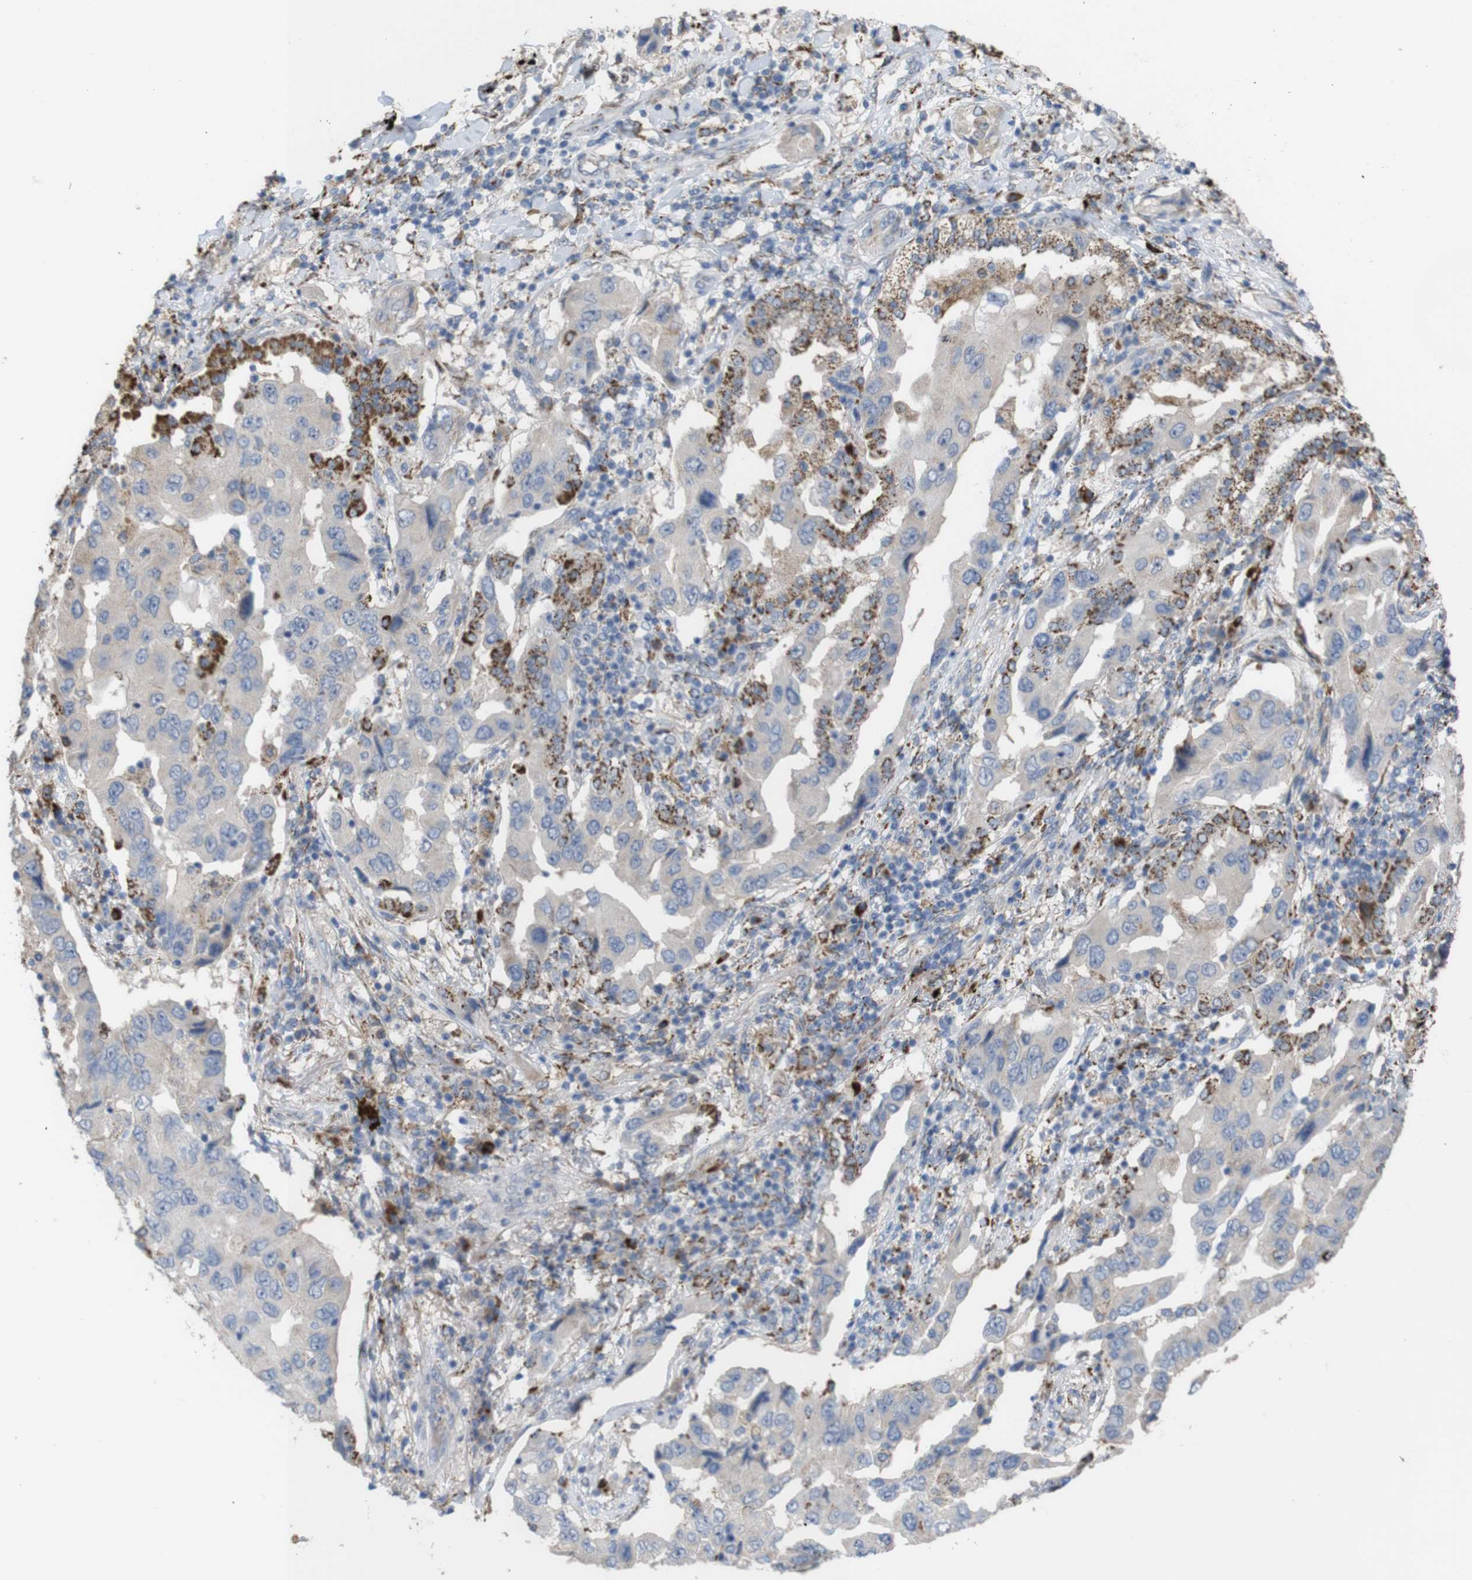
{"staining": {"intensity": "weak", "quantity": ">75%", "location": "cytoplasmic/membranous"}, "tissue": "lung cancer", "cell_type": "Tumor cells", "image_type": "cancer", "snomed": [{"axis": "morphology", "description": "Adenocarcinoma, NOS"}, {"axis": "topography", "description": "Lung"}], "caption": "This is an image of immunohistochemistry (IHC) staining of lung cancer, which shows weak expression in the cytoplasmic/membranous of tumor cells.", "gene": "PTPRR", "patient": {"sex": "female", "age": 65}}